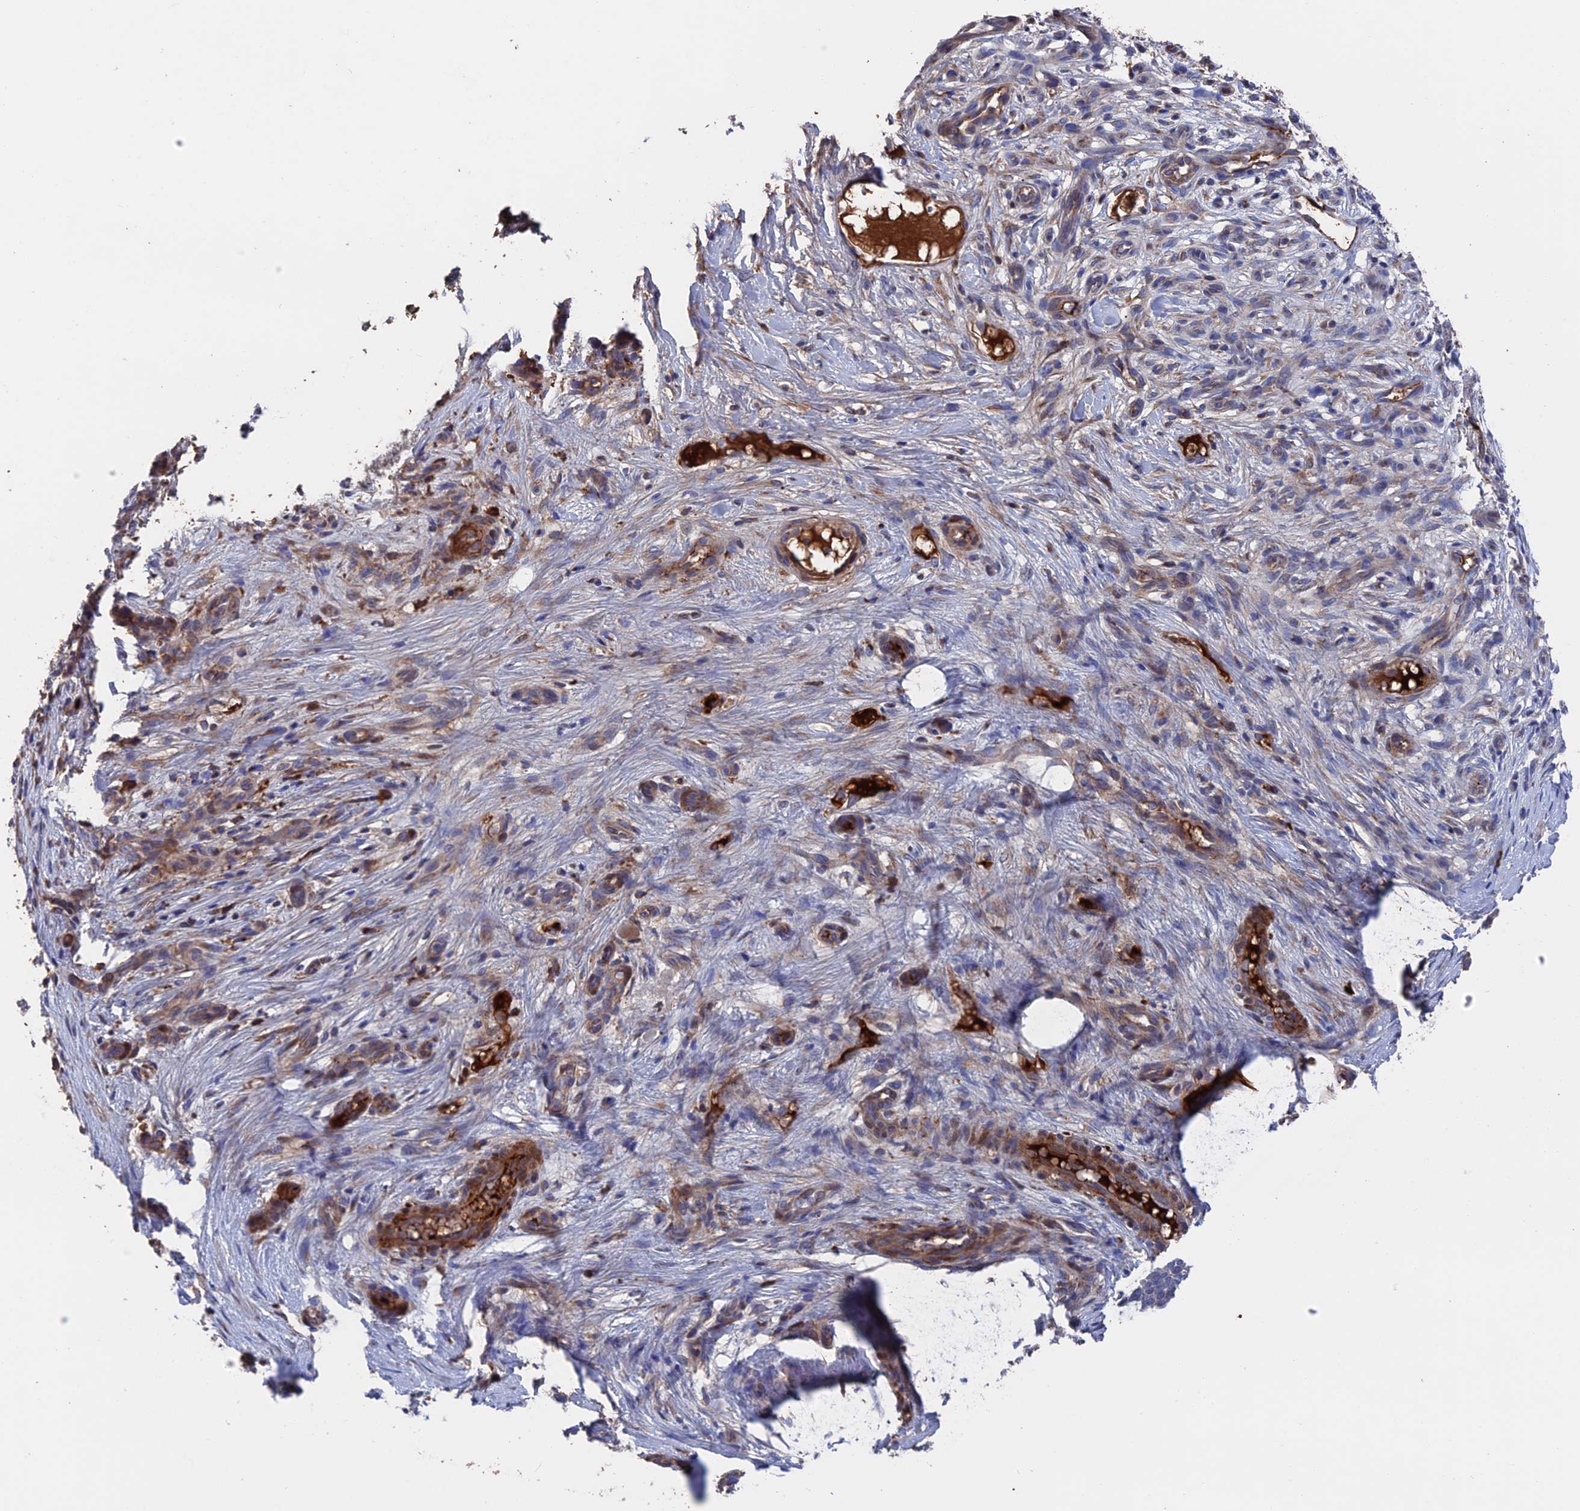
{"staining": {"intensity": "moderate", "quantity": "25%-75%", "location": "cytoplasmic/membranous"}, "tissue": "skin cancer", "cell_type": "Tumor cells", "image_type": "cancer", "snomed": [{"axis": "morphology", "description": "Basal cell carcinoma"}, {"axis": "topography", "description": "Skin"}], "caption": "High-magnification brightfield microscopy of skin cancer (basal cell carcinoma) stained with DAB (brown) and counterstained with hematoxylin (blue). tumor cells exhibit moderate cytoplasmic/membranous staining is present in about25%-75% of cells. (DAB (3,3'-diaminobenzidine) = brown stain, brightfield microscopy at high magnification).", "gene": "HPF1", "patient": {"sex": "male", "age": 88}}